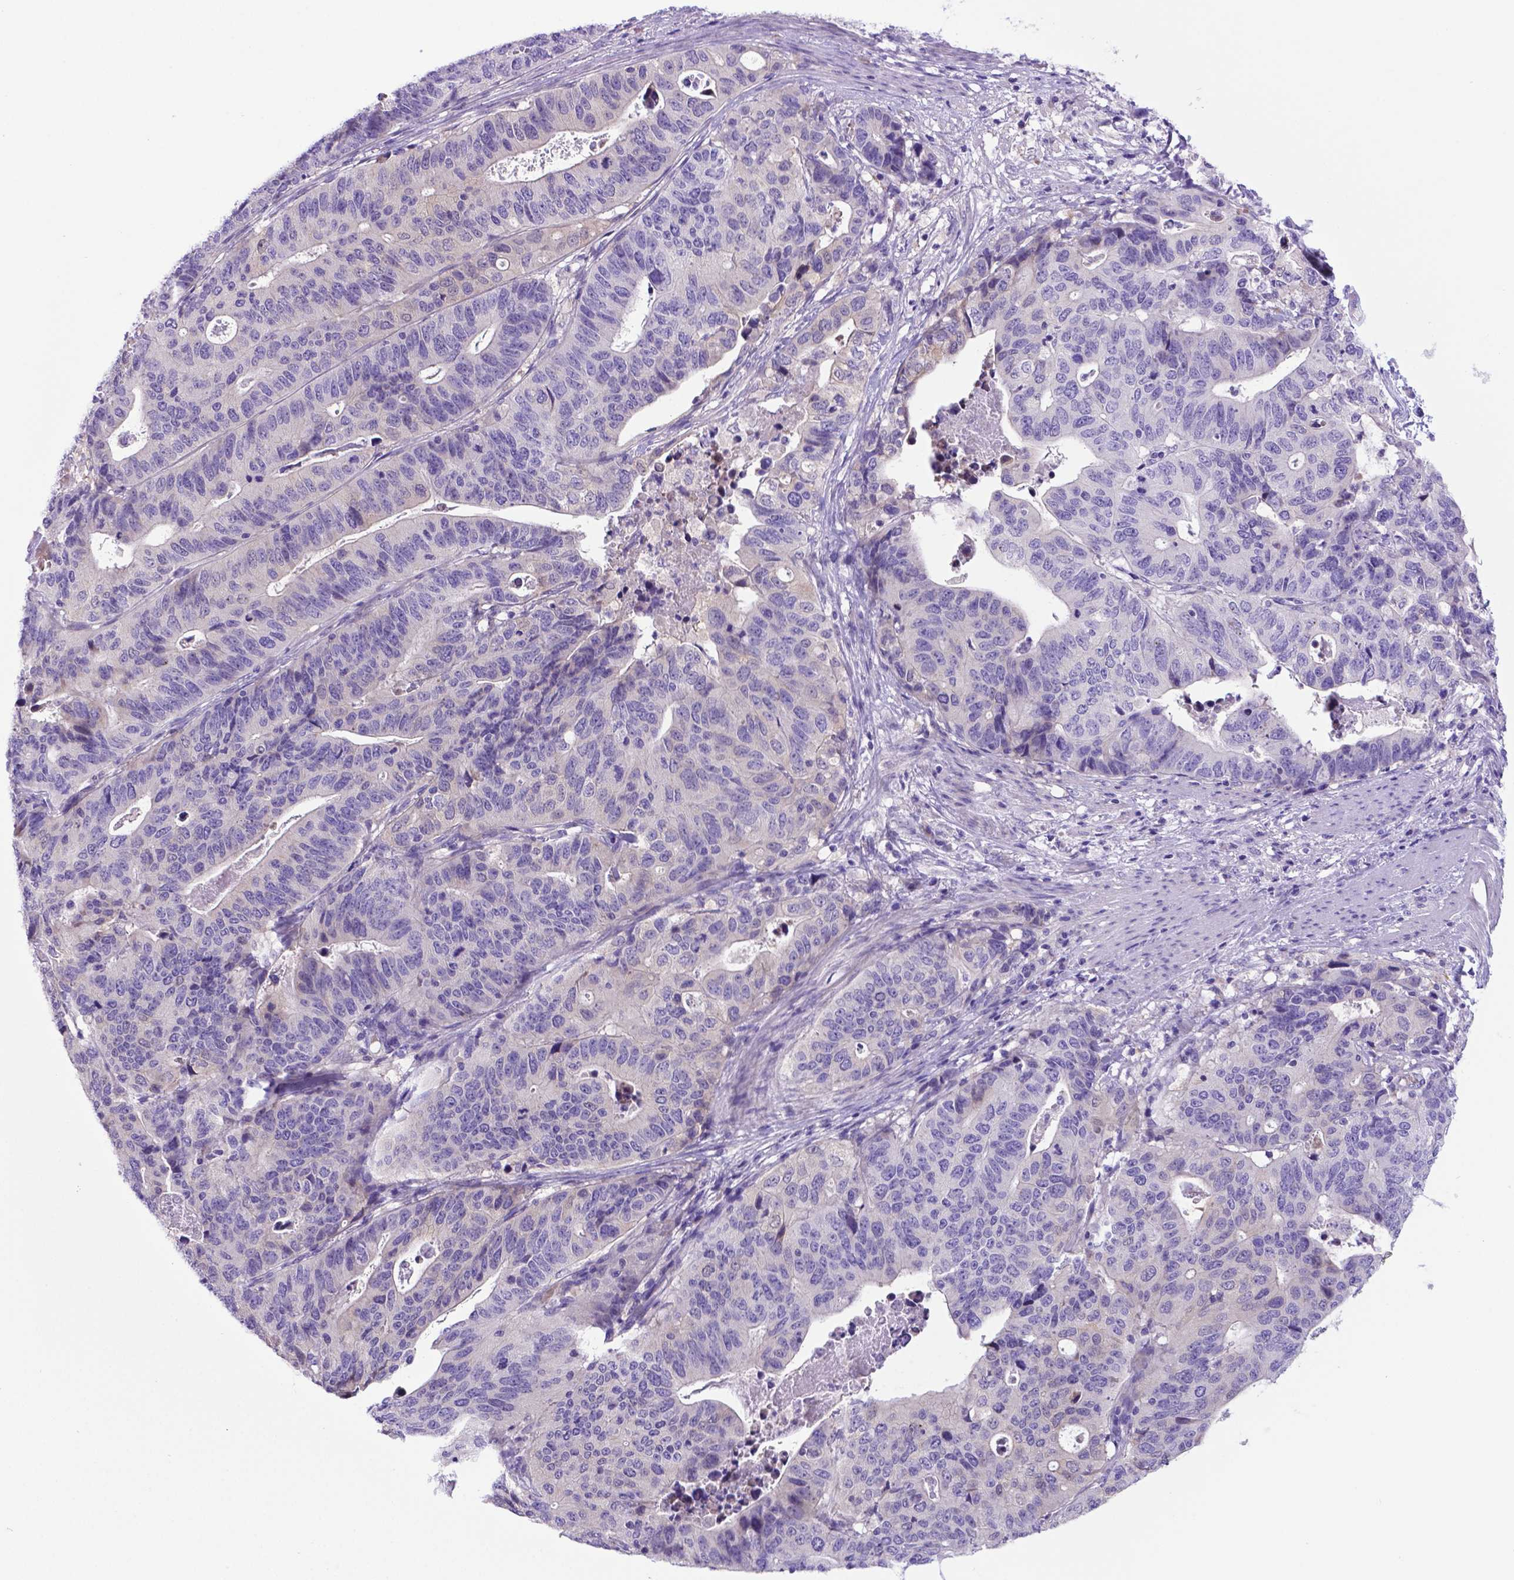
{"staining": {"intensity": "negative", "quantity": "none", "location": "none"}, "tissue": "stomach cancer", "cell_type": "Tumor cells", "image_type": "cancer", "snomed": [{"axis": "morphology", "description": "Adenocarcinoma, NOS"}, {"axis": "topography", "description": "Stomach, upper"}], "caption": "Tumor cells are negative for protein expression in human stomach cancer. (Brightfield microscopy of DAB (3,3'-diaminobenzidine) immunohistochemistry at high magnification).", "gene": "ADRA2B", "patient": {"sex": "female", "age": 67}}